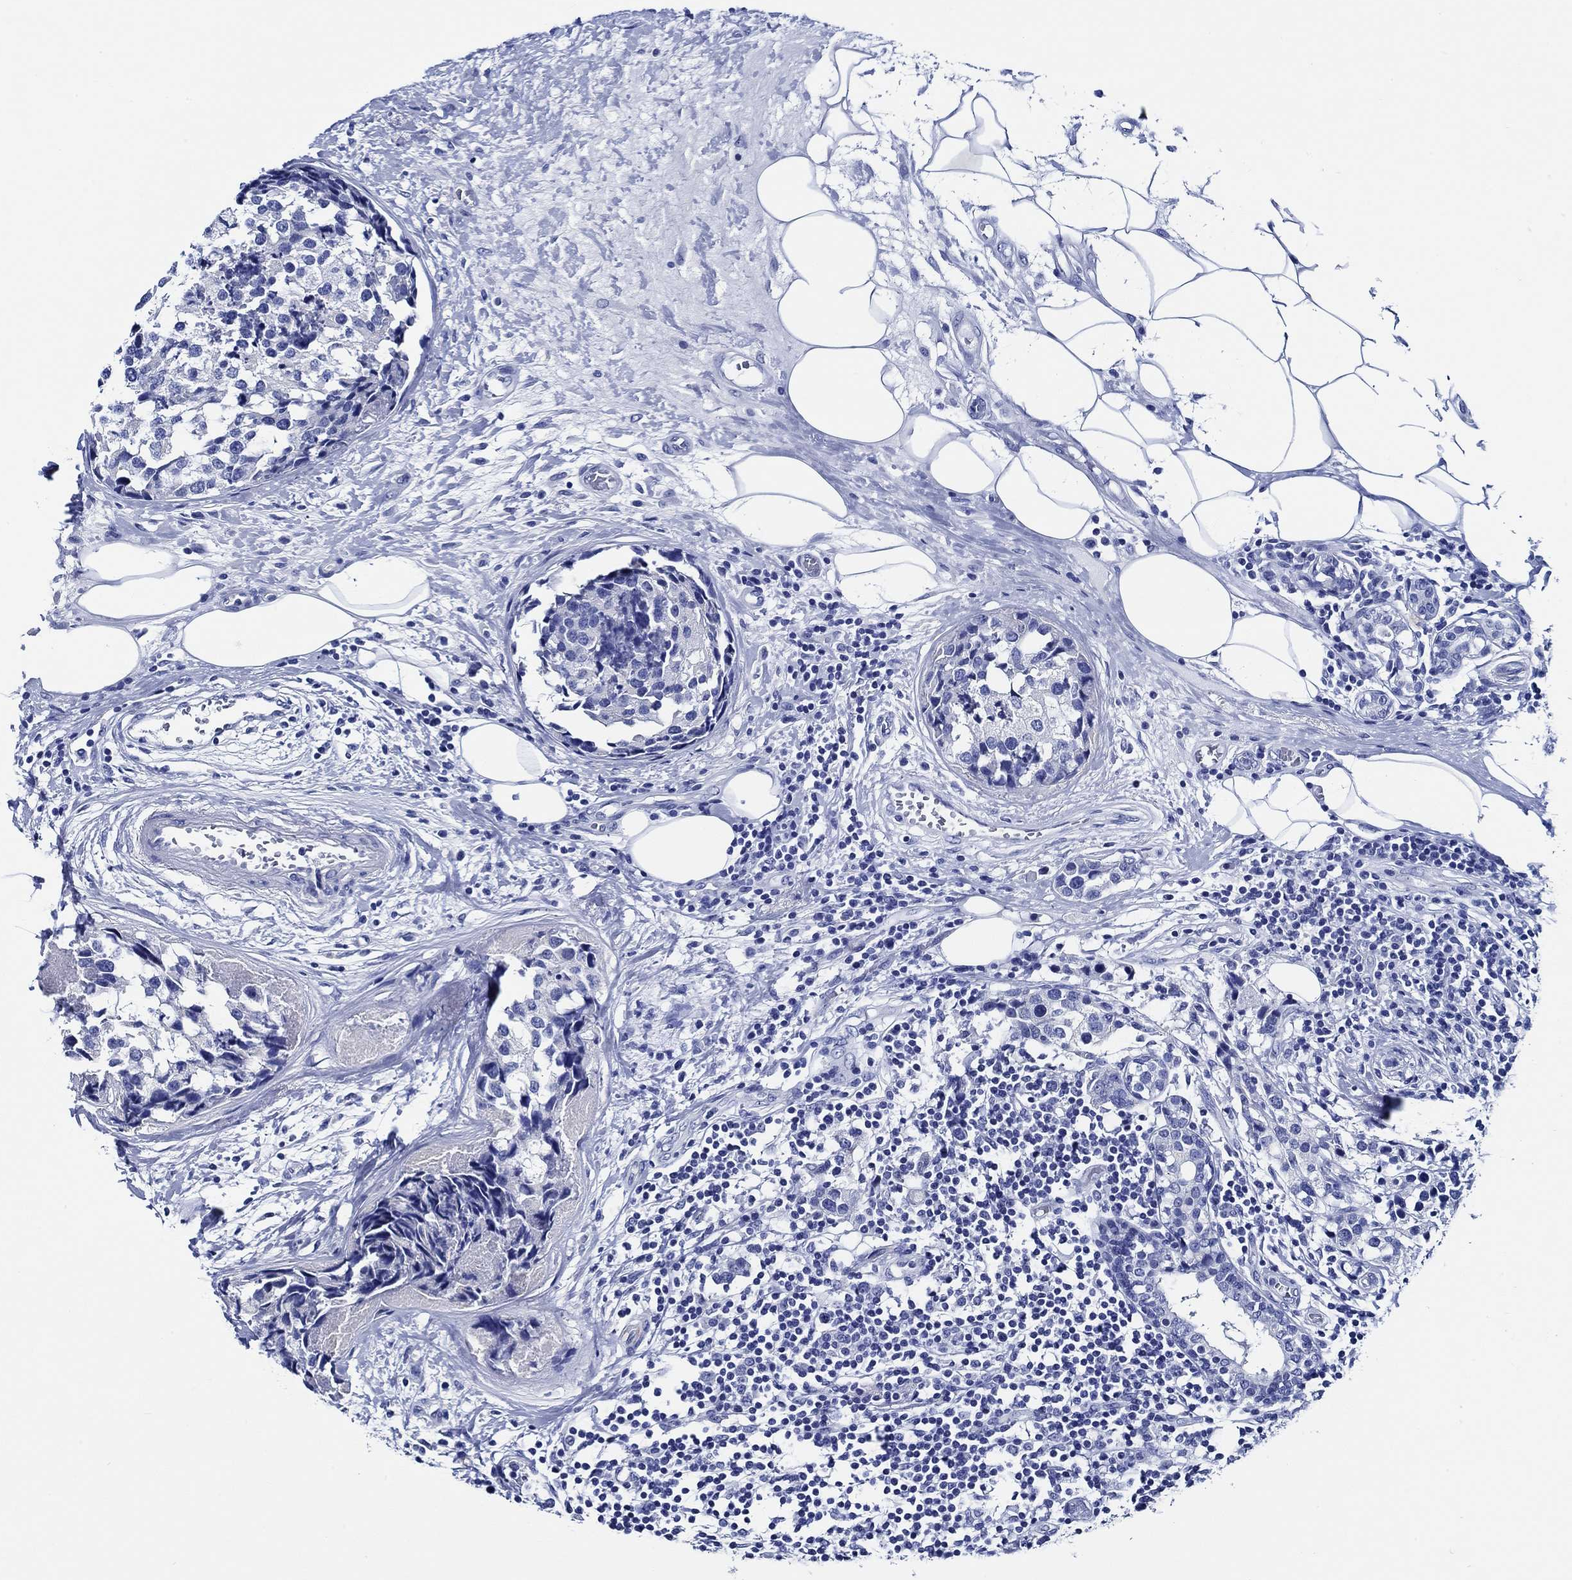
{"staining": {"intensity": "negative", "quantity": "none", "location": "none"}, "tissue": "breast cancer", "cell_type": "Tumor cells", "image_type": "cancer", "snomed": [{"axis": "morphology", "description": "Lobular carcinoma"}, {"axis": "topography", "description": "Breast"}], "caption": "This is an IHC micrograph of human breast cancer (lobular carcinoma). There is no positivity in tumor cells.", "gene": "WDR62", "patient": {"sex": "female", "age": 59}}